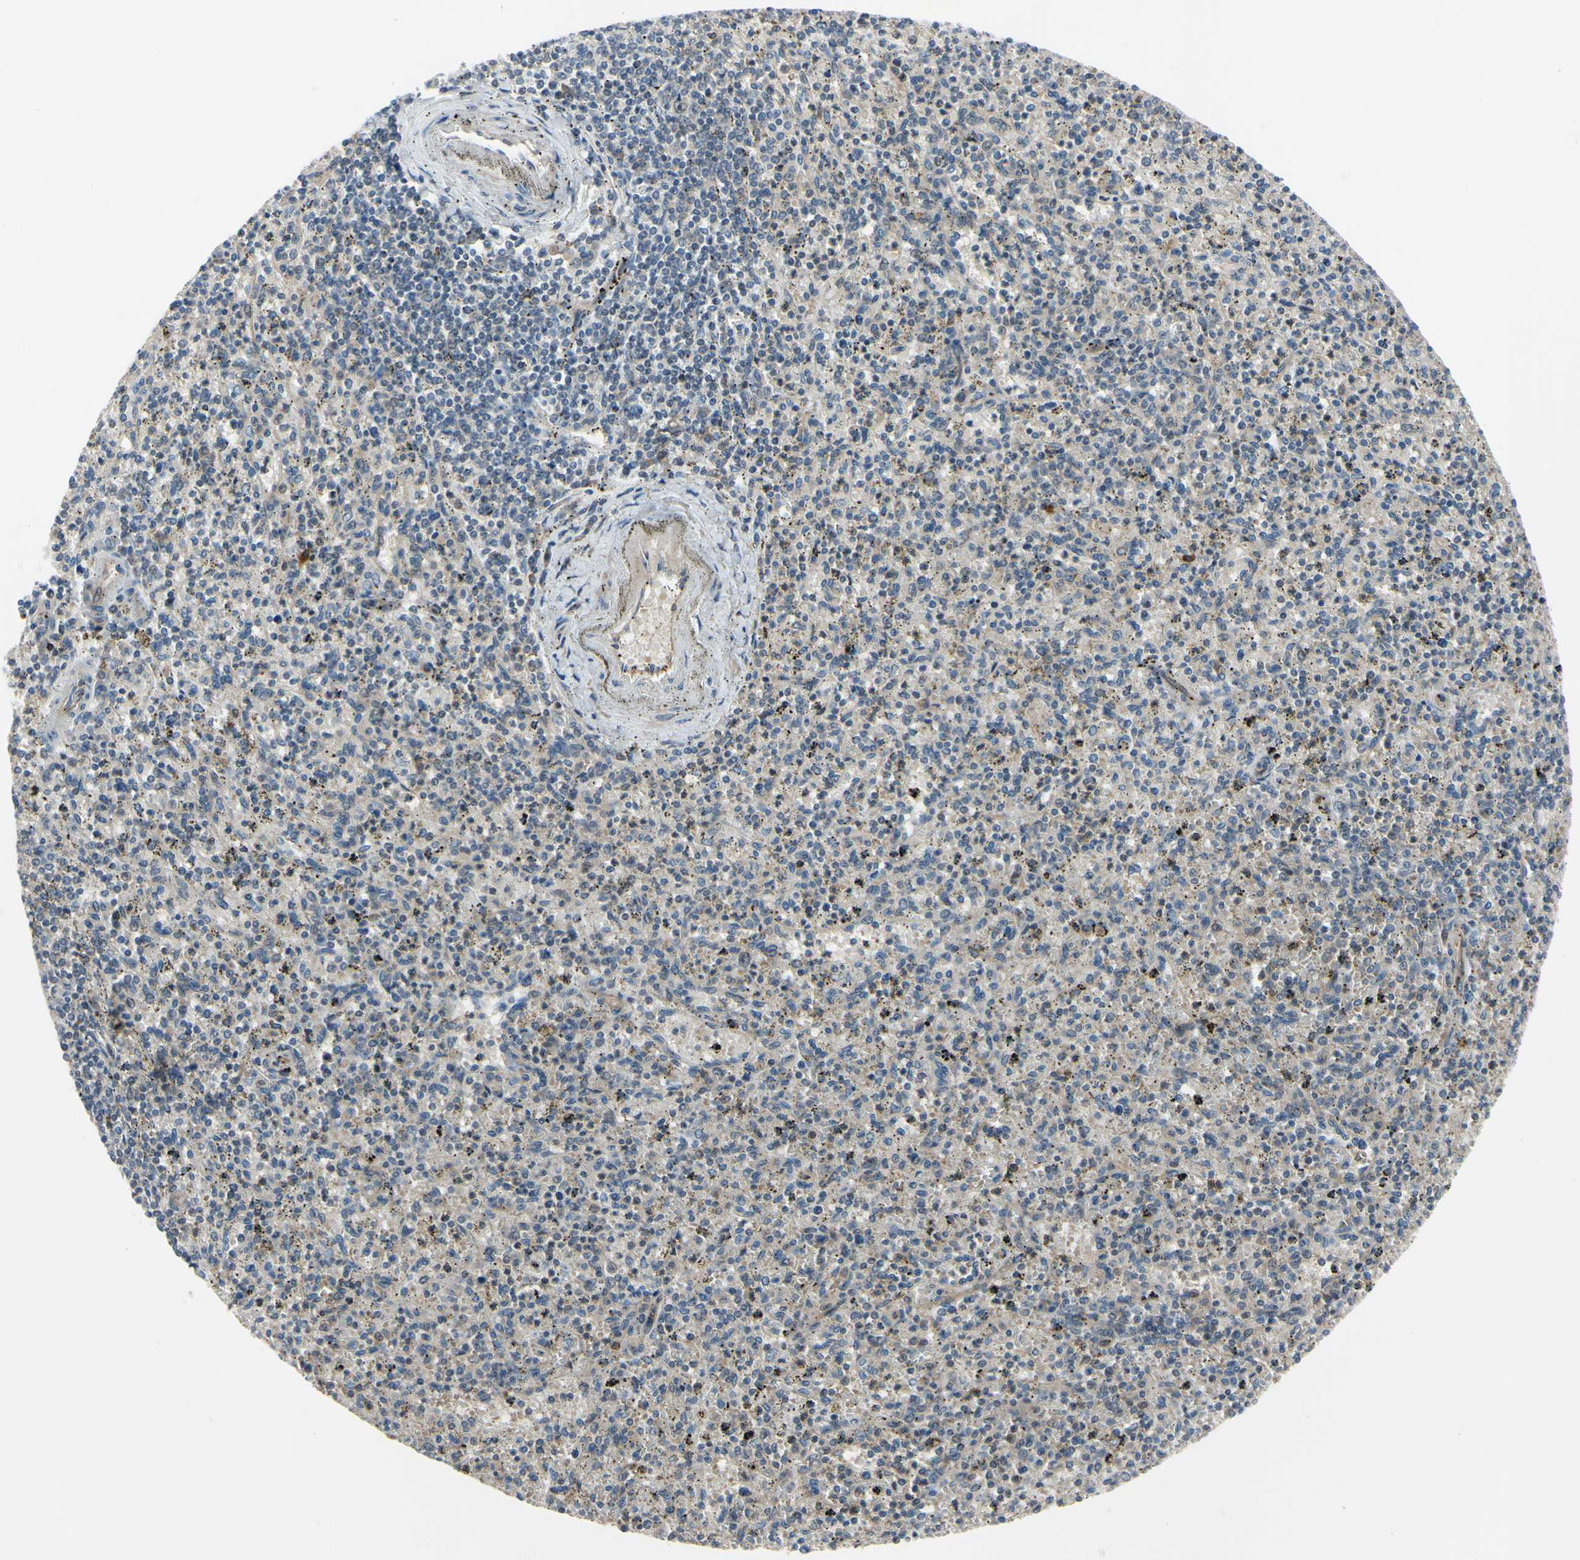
{"staining": {"intensity": "moderate", "quantity": ">75%", "location": "cytoplasmic/membranous,nuclear"}, "tissue": "spleen", "cell_type": "Cells in red pulp", "image_type": "normal", "snomed": [{"axis": "morphology", "description": "Normal tissue, NOS"}, {"axis": "topography", "description": "Spleen"}], "caption": "Immunohistochemistry micrograph of normal spleen: human spleen stained using immunohistochemistry reveals medium levels of moderate protein expression localized specifically in the cytoplasmic/membranous,nuclear of cells in red pulp, appearing as a cytoplasmic/membranous,nuclear brown color.", "gene": "COMMD9", "patient": {"sex": "male", "age": 72}}